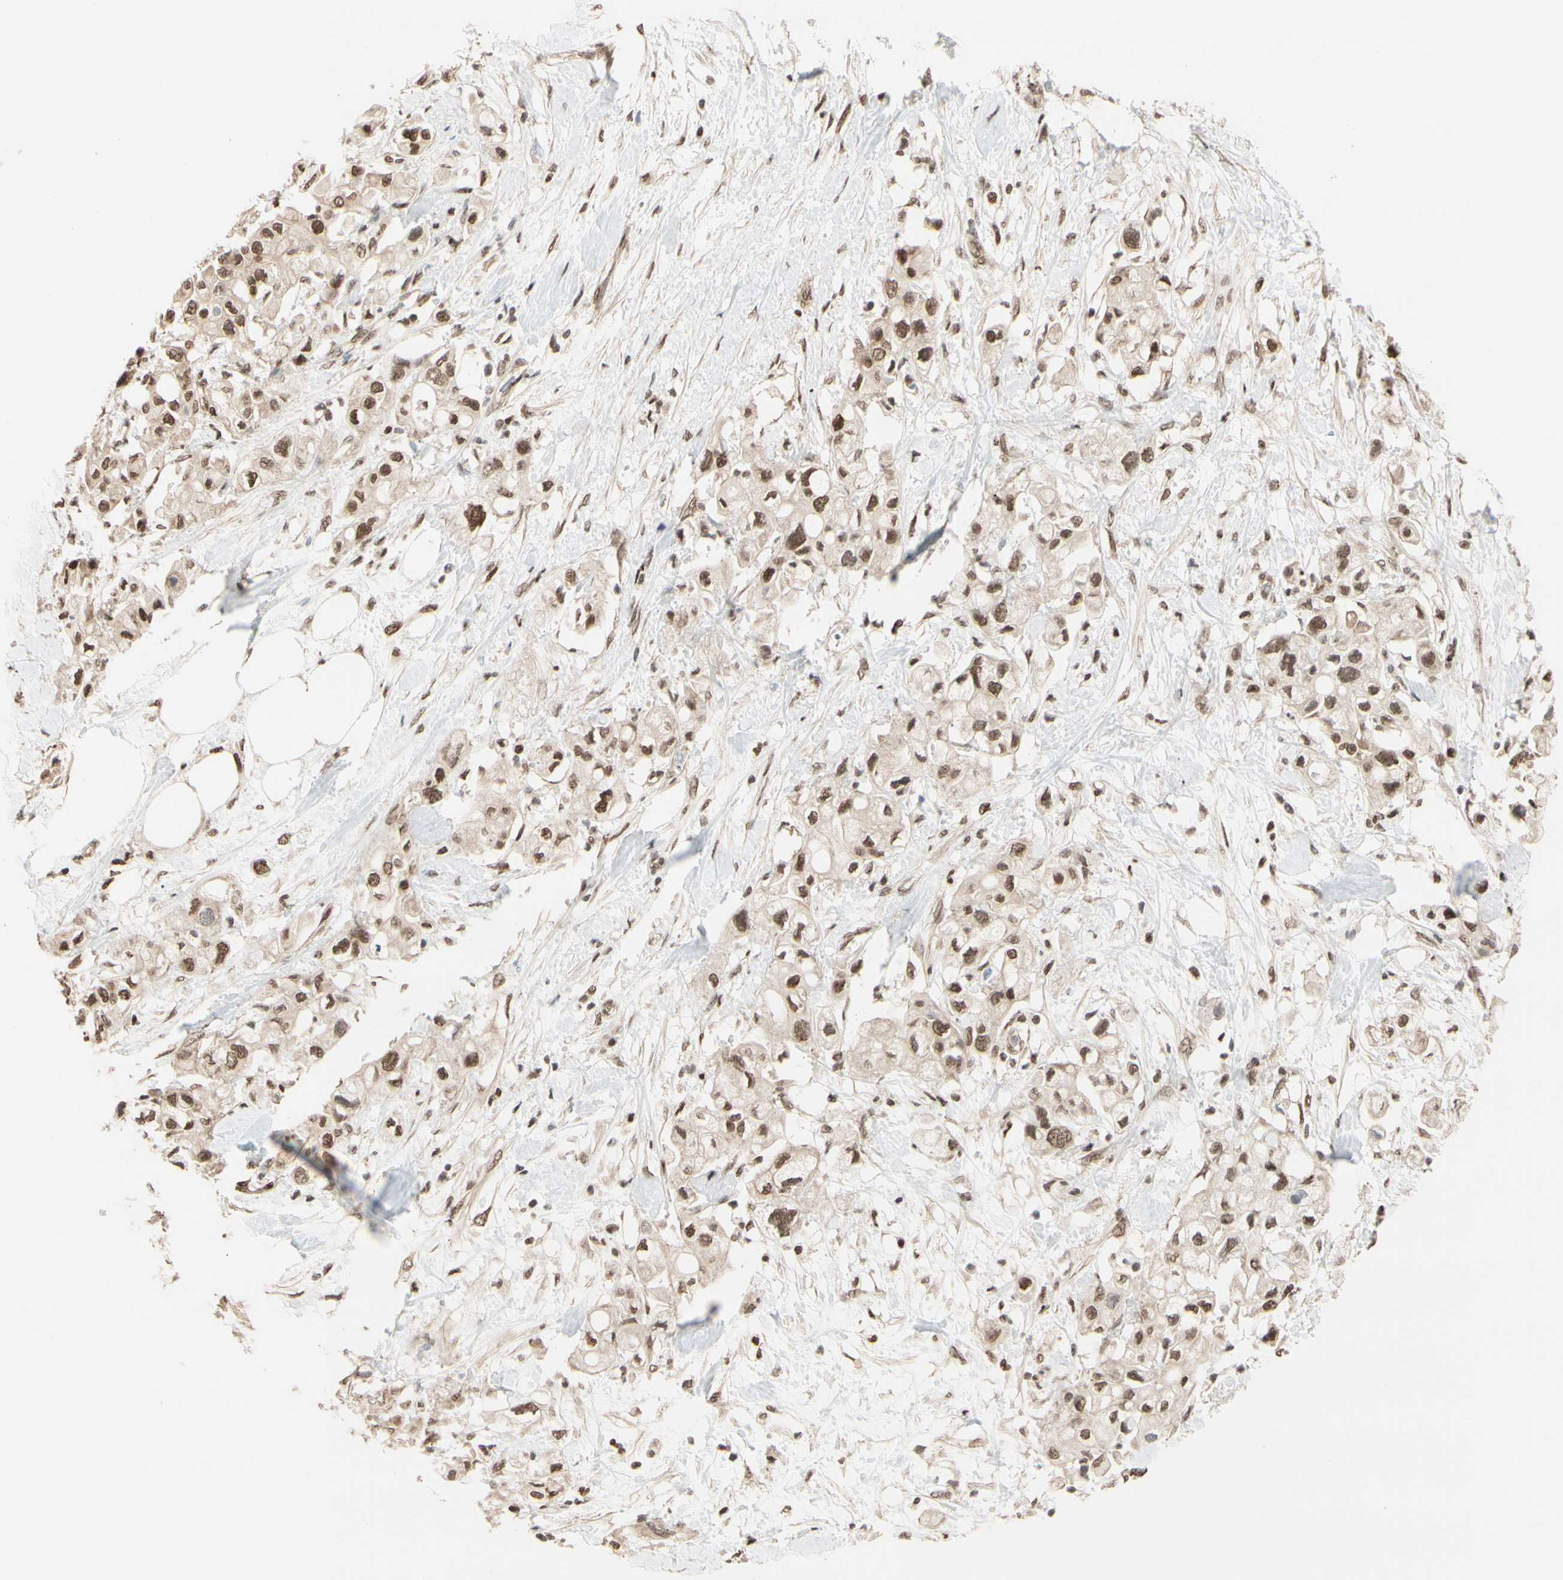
{"staining": {"intensity": "moderate", "quantity": ">75%", "location": "nuclear"}, "tissue": "pancreatic cancer", "cell_type": "Tumor cells", "image_type": "cancer", "snomed": [{"axis": "morphology", "description": "Adenocarcinoma, NOS"}, {"axis": "topography", "description": "Pancreas"}], "caption": "Tumor cells reveal moderate nuclear expression in about >75% of cells in pancreatic cancer (adenocarcinoma). (Stains: DAB (3,3'-diaminobenzidine) in brown, nuclei in blue, Microscopy: brightfield microscopy at high magnification).", "gene": "SUFU", "patient": {"sex": "female", "age": 56}}